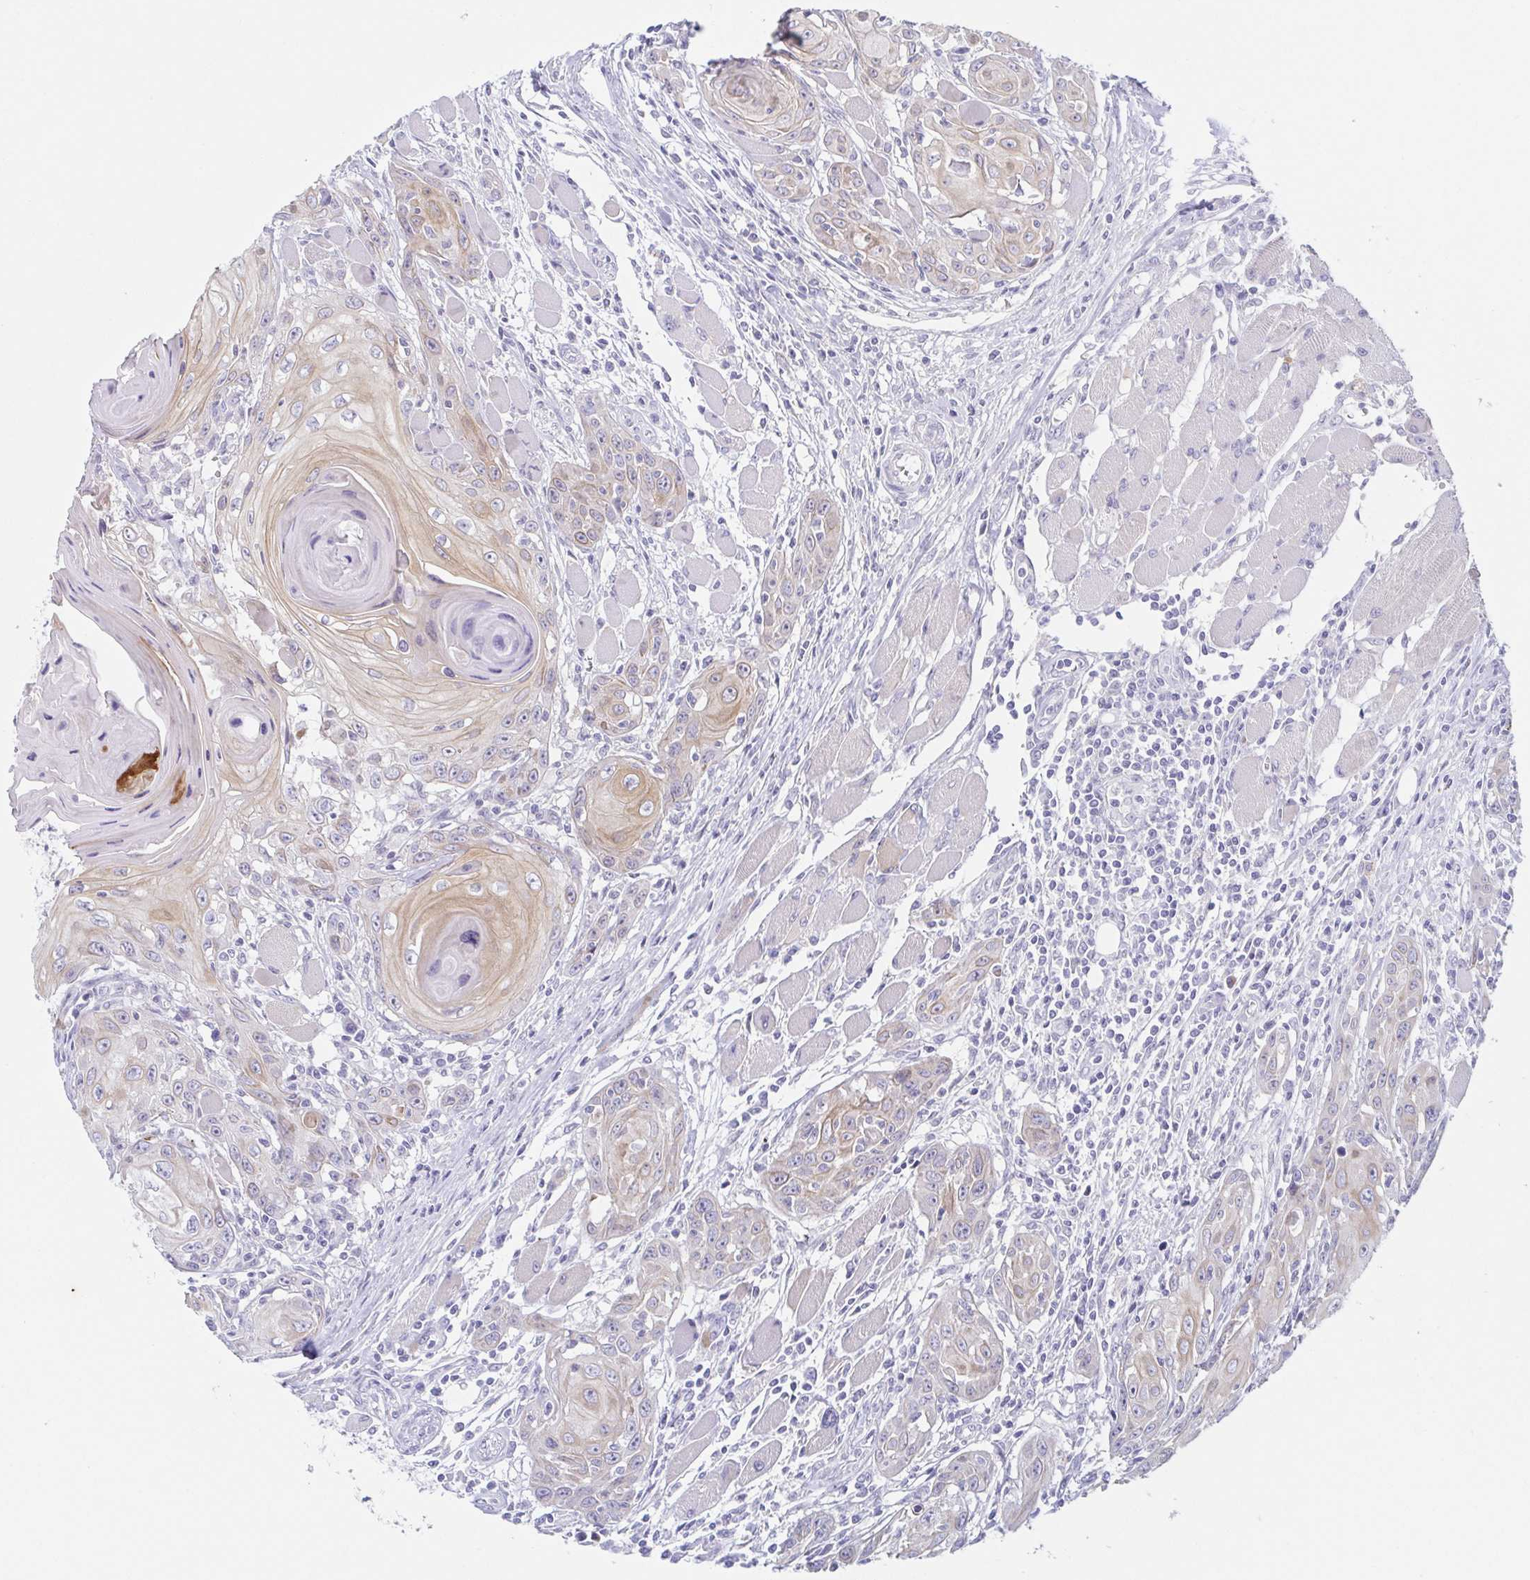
{"staining": {"intensity": "weak", "quantity": "25%-75%", "location": "cytoplasmic/membranous"}, "tissue": "head and neck cancer", "cell_type": "Tumor cells", "image_type": "cancer", "snomed": [{"axis": "morphology", "description": "Squamous cell carcinoma, NOS"}, {"axis": "topography", "description": "Head-Neck"}], "caption": "Protein staining by IHC reveals weak cytoplasmic/membranous positivity in about 25%-75% of tumor cells in head and neck cancer (squamous cell carcinoma).", "gene": "HTR2A", "patient": {"sex": "female", "age": 80}}